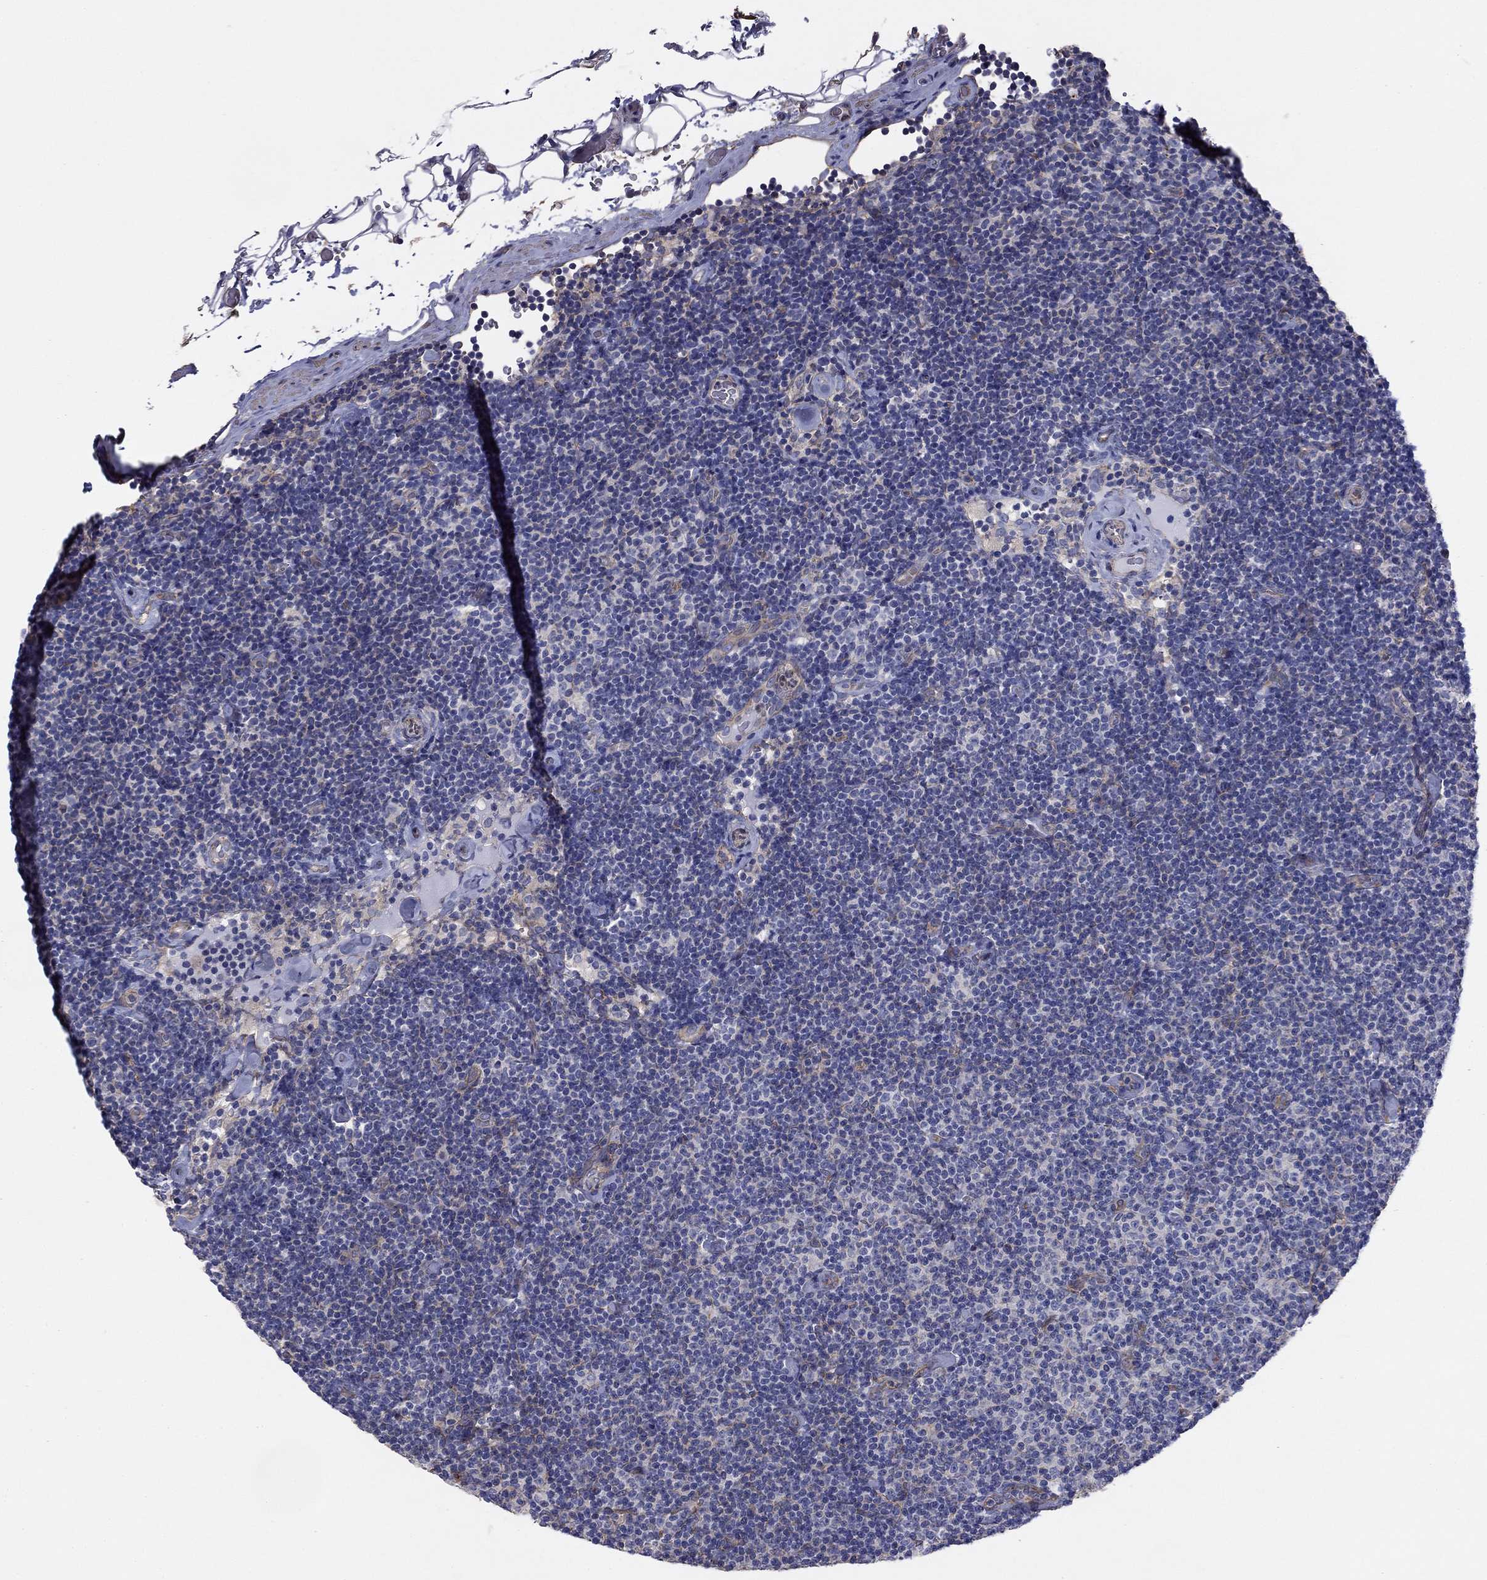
{"staining": {"intensity": "negative", "quantity": "none", "location": "none"}, "tissue": "lymphoma", "cell_type": "Tumor cells", "image_type": "cancer", "snomed": [{"axis": "morphology", "description": "Malignant lymphoma, non-Hodgkin's type, Low grade"}, {"axis": "topography", "description": "Lymph node"}], "caption": "Tumor cells are negative for brown protein staining in malignant lymphoma, non-Hodgkin's type (low-grade). (Stains: DAB IHC with hematoxylin counter stain, Microscopy: brightfield microscopy at high magnification).", "gene": "TCHH", "patient": {"sex": "male", "age": 81}}